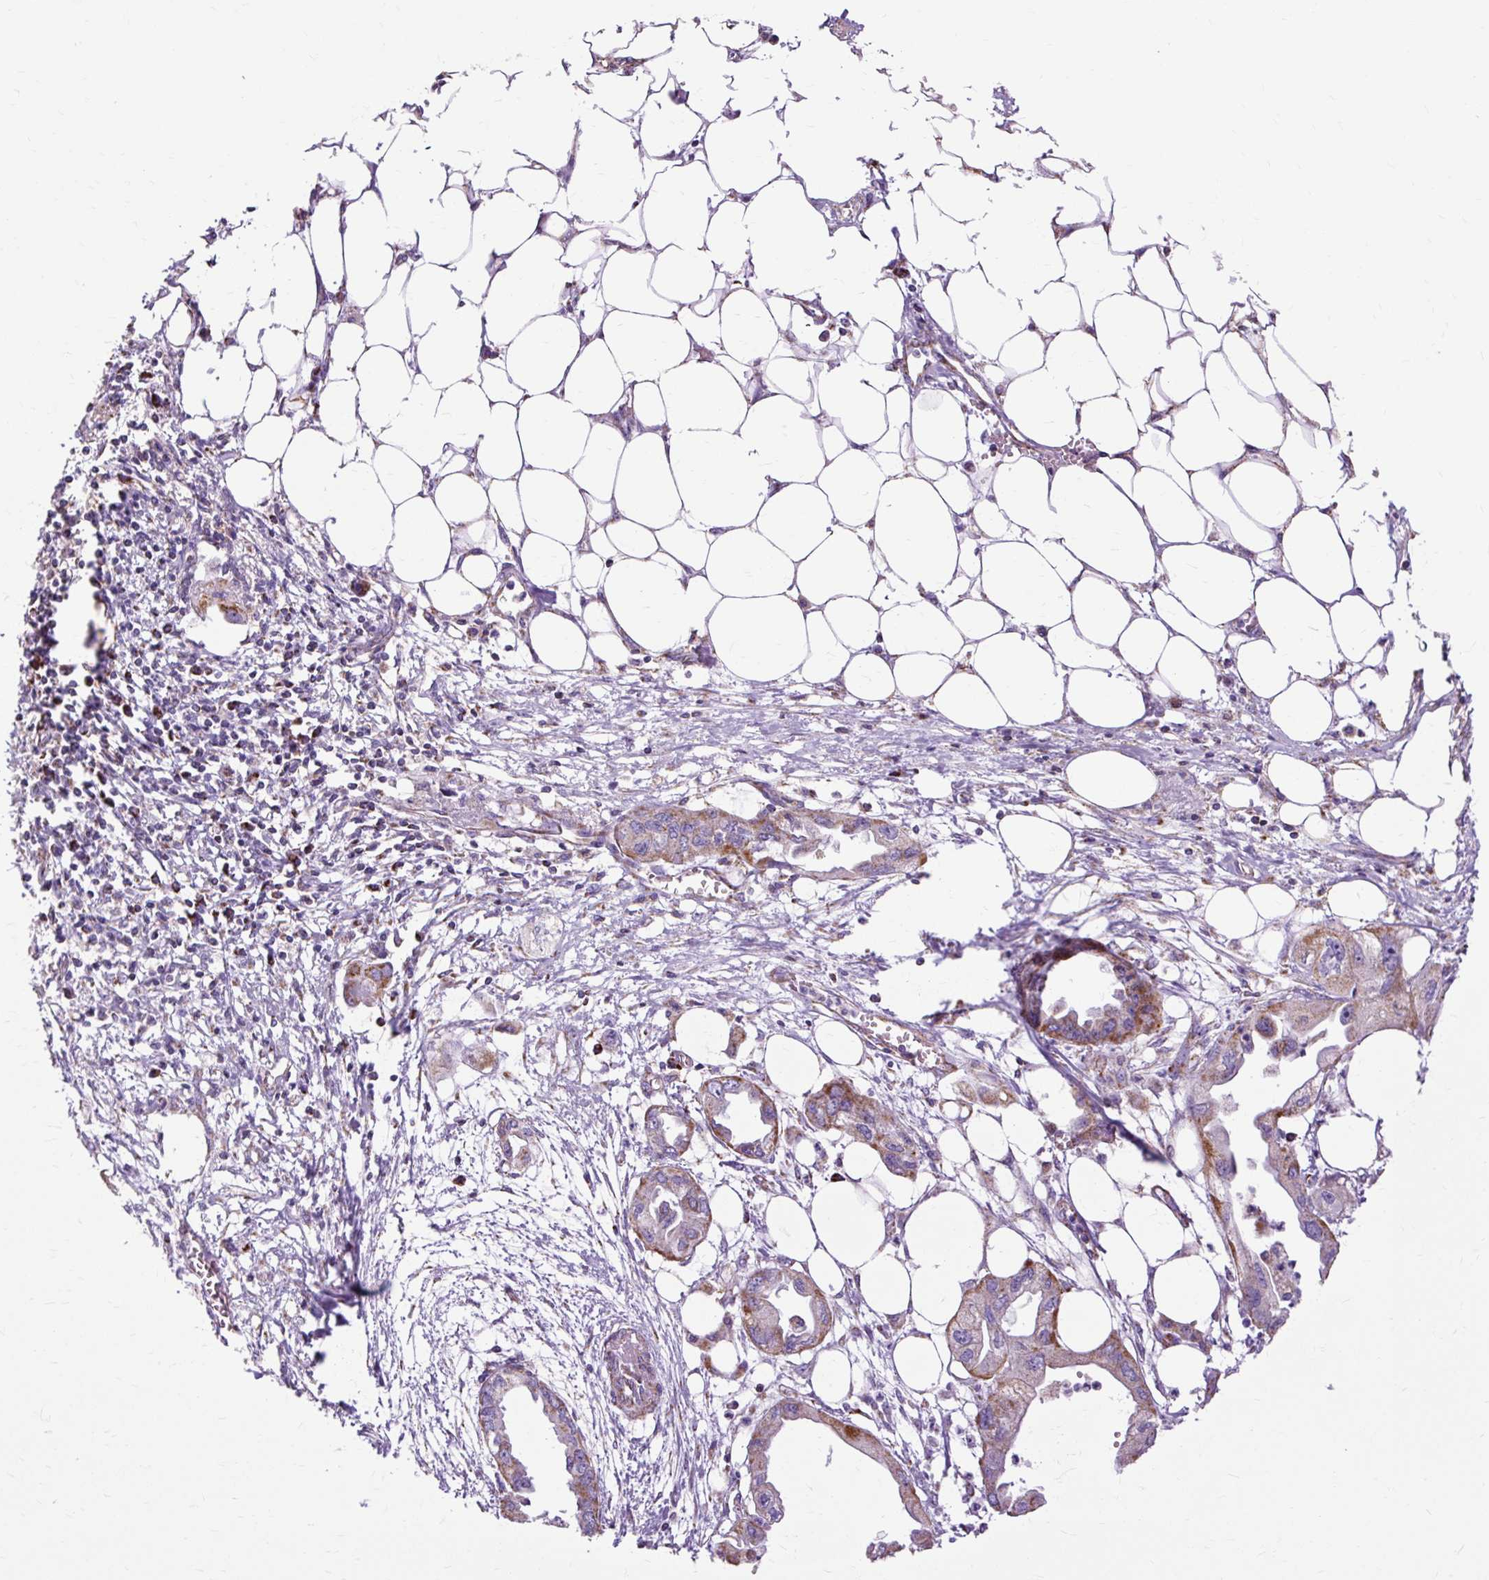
{"staining": {"intensity": "moderate", "quantity": "25%-75%", "location": "cytoplasmic/membranous"}, "tissue": "endometrial cancer", "cell_type": "Tumor cells", "image_type": "cancer", "snomed": [{"axis": "morphology", "description": "Adenocarcinoma, NOS"}, {"axis": "morphology", "description": "Adenocarcinoma, metastatic, NOS"}, {"axis": "topography", "description": "Adipose tissue"}, {"axis": "topography", "description": "Endometrium"}], "caption": "Protein analysis of adenocarcinoma (endometrial) tissue exhibits moderate cytoplasmic/membranous staining in approximately 25%-75% of tumor cells.", "gene": "DLAT", "patient": {"sex": "female", "age": 67}}